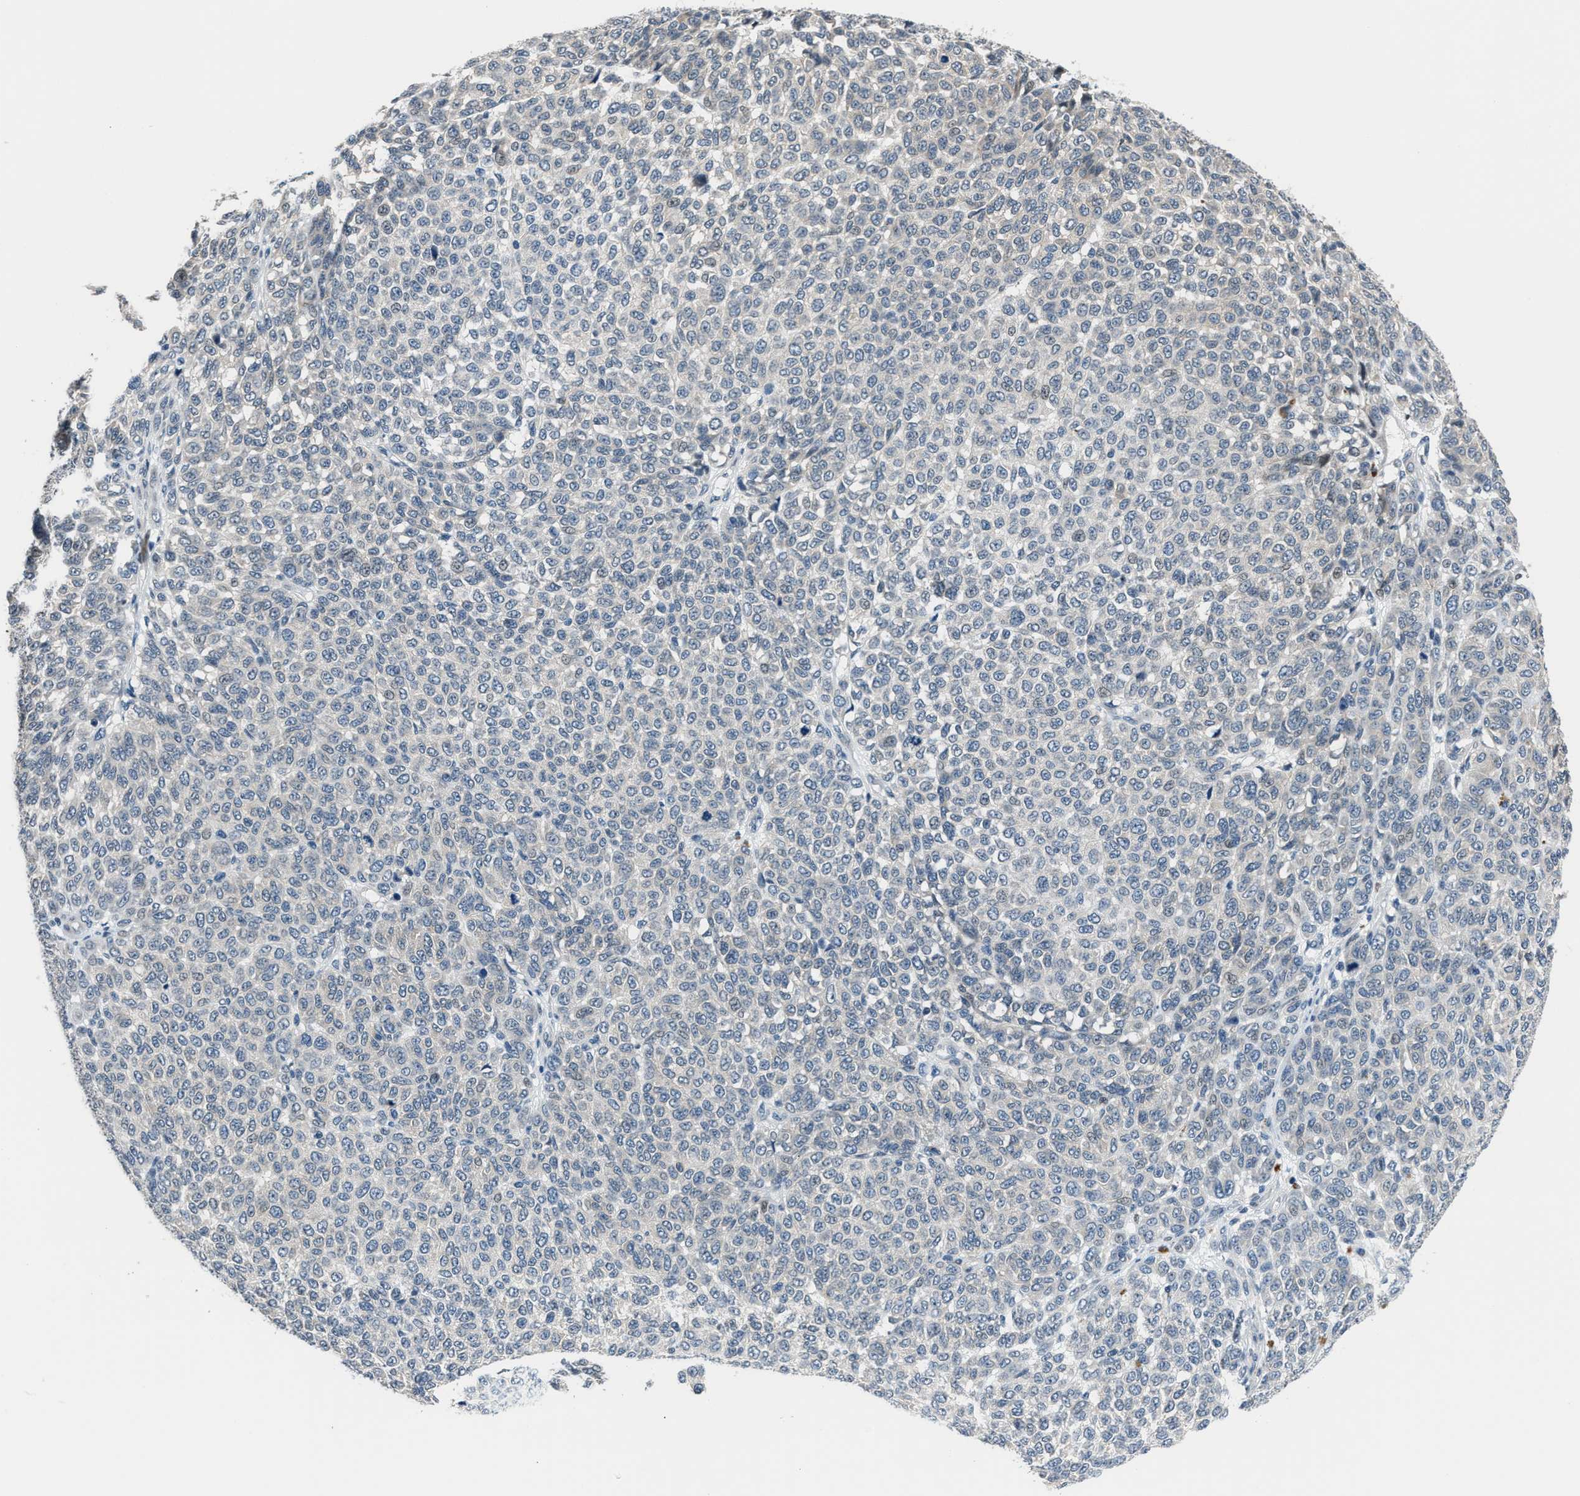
{"staining": {"intensity": "negative", "quantity": "none", "location": "none"}, "tissue": "melanoma", "cell_type": "Tumor cells", "image_type": "cancer", "snomed": [{"axis": "morphology", "description": "Malignant melanoma, NOS"}, {"axis": "topography", "description": "Skin"}], "caption": "An immunohistochemistry photomicrograph of malignant melanoma is shown. There is no staining in tumor cells of malignant melanoma.", "gene": "PPM1H", "patient": {"sex": "male", "age": 59}}